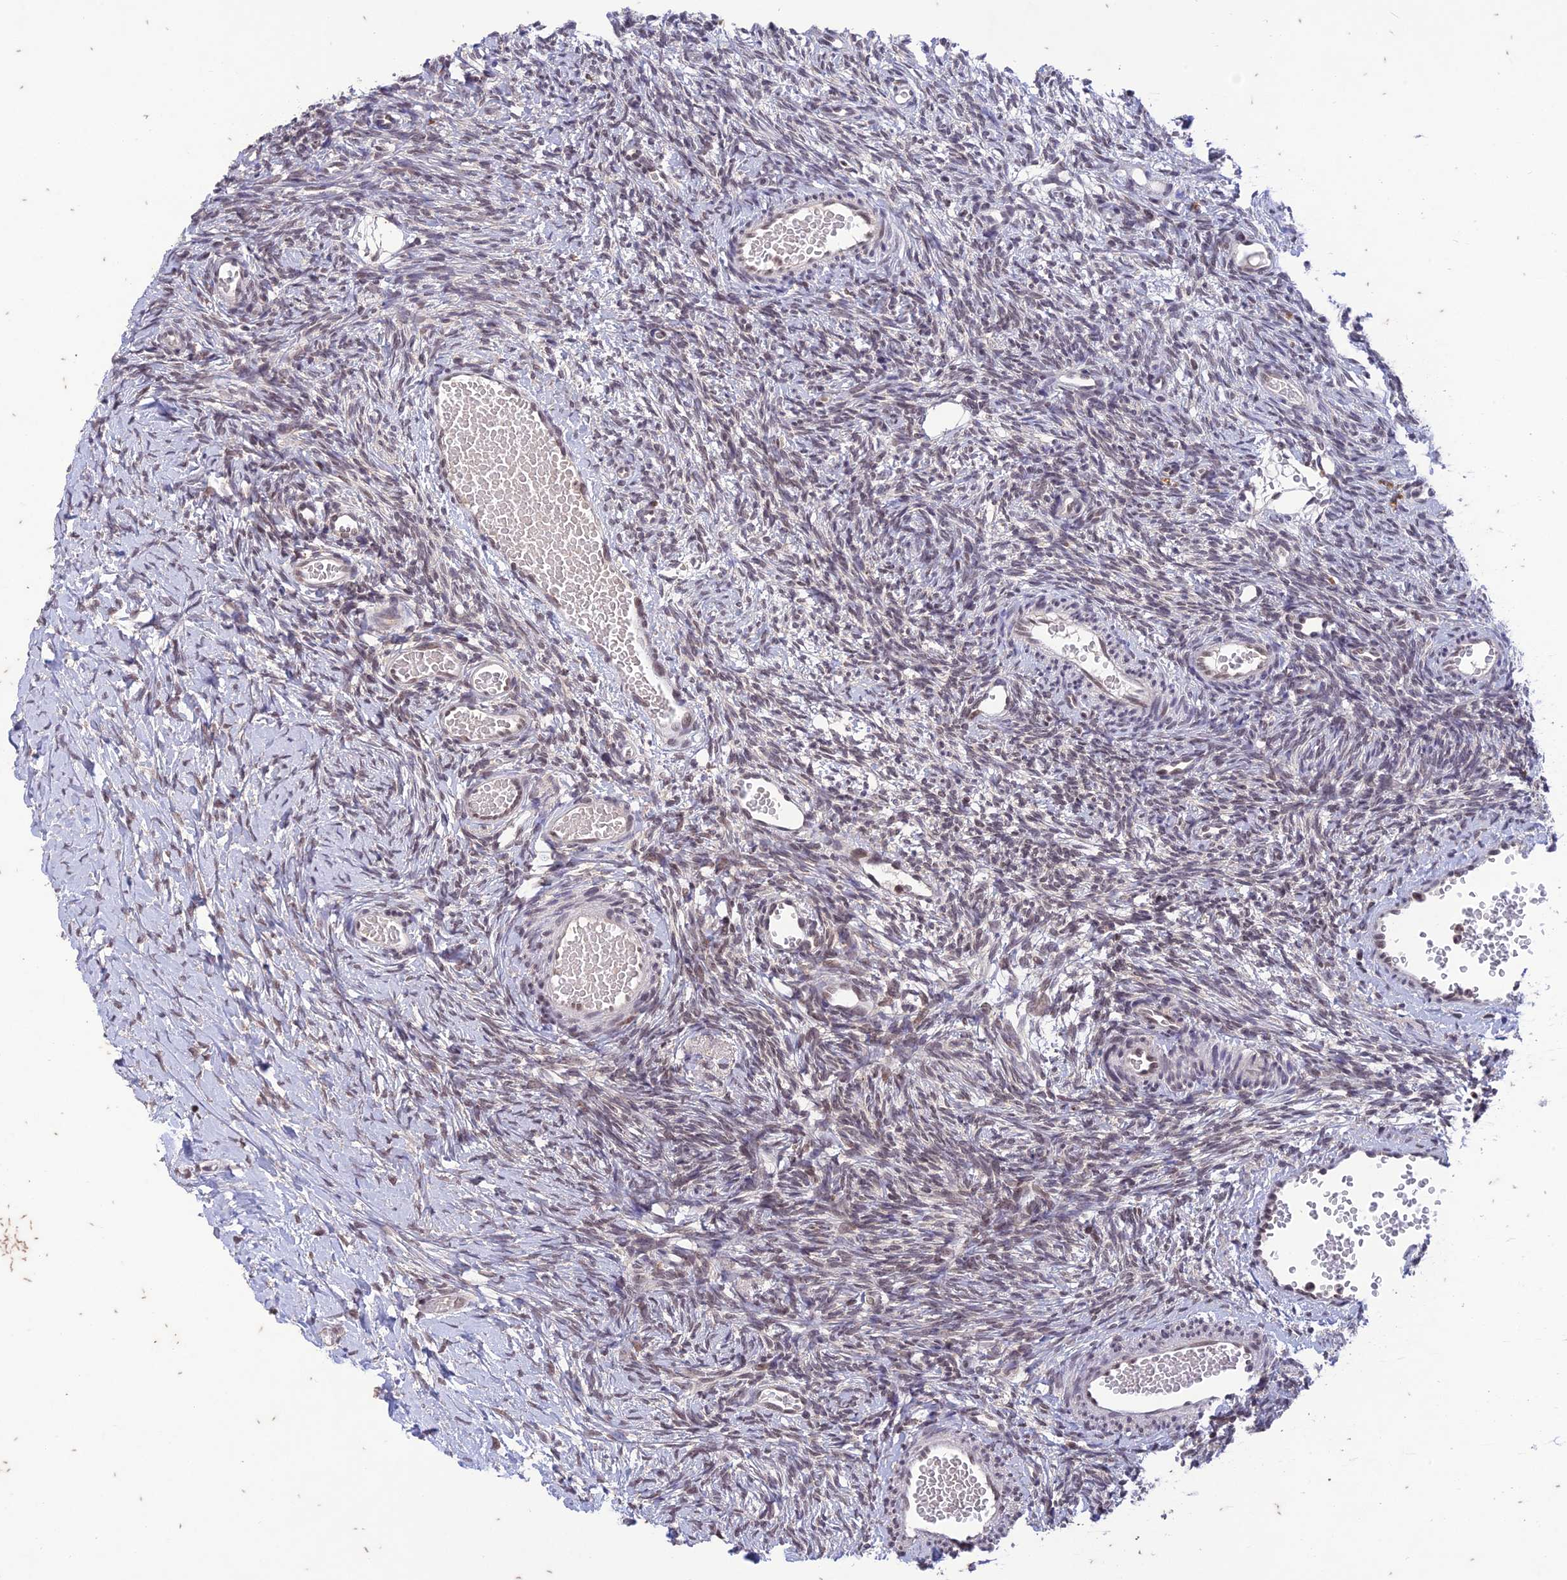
{"staining": {"intensity": "weak", "quantity": "25%-75%", "location": "nuclear"}, "tissue": "ovary", "cell_type": "Follicle cells", "image_type": "normal", "snomed": [{"axis": "morphology", "description": "Normal tissue, NOS"}, {"axis": "topography", "description": "Ovary"}], "caption": "High-magnification brightfield microscopy of benign ovary stained with DAB (3,3'-diaminobenzidine) (brown) and counterstained with hematoxylin (blue). follicle cells exhibit weak nuclear staining is appreciated in approximately25%-75% of cells. (DAB (3,3'-diaminobenzidine) IHC with brightfield microscopy, high magnification).", "gene": "POP4", "patient": {"sex": "female", "age": 39}}